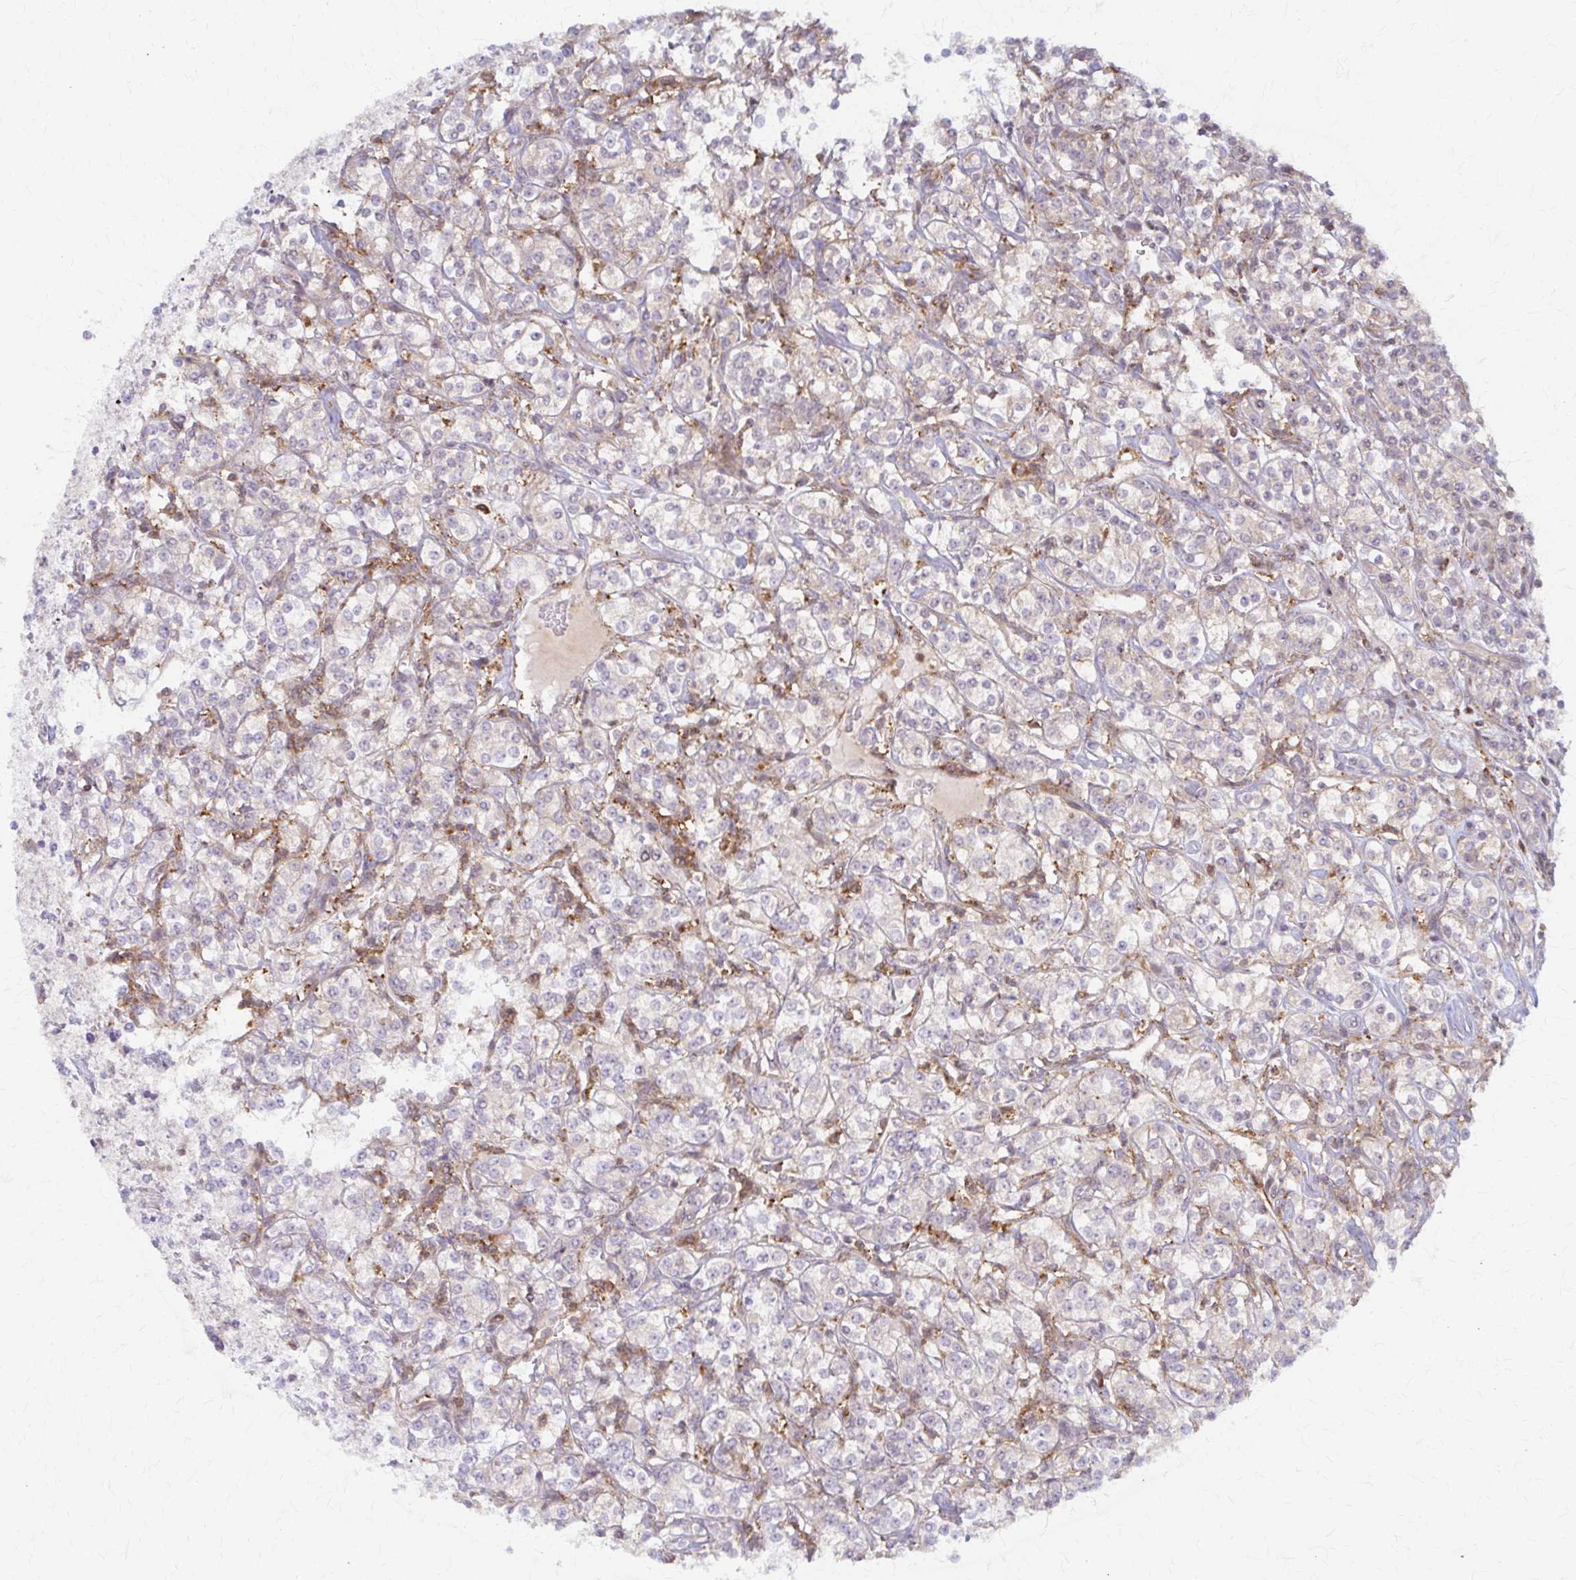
{"staining": {"intensity": "negative", "quantity": "none", "location": "none"}, "tissue": "renal cancer", "cell_type": "Tumor cells", "image_type": "cancer", "snomed": [{"axis": "morphology", "description": "Adenocarcinoma, NOS"}, {"axis": "topography", "description": "Kidney"}], "caption": "Adenocarcinoma (renal) was stained to show a protein in brown. There is no significant positivity in tumor cells.", "gene": "ARHGAP35", "patient": {"sex": "male", "age": 77}}